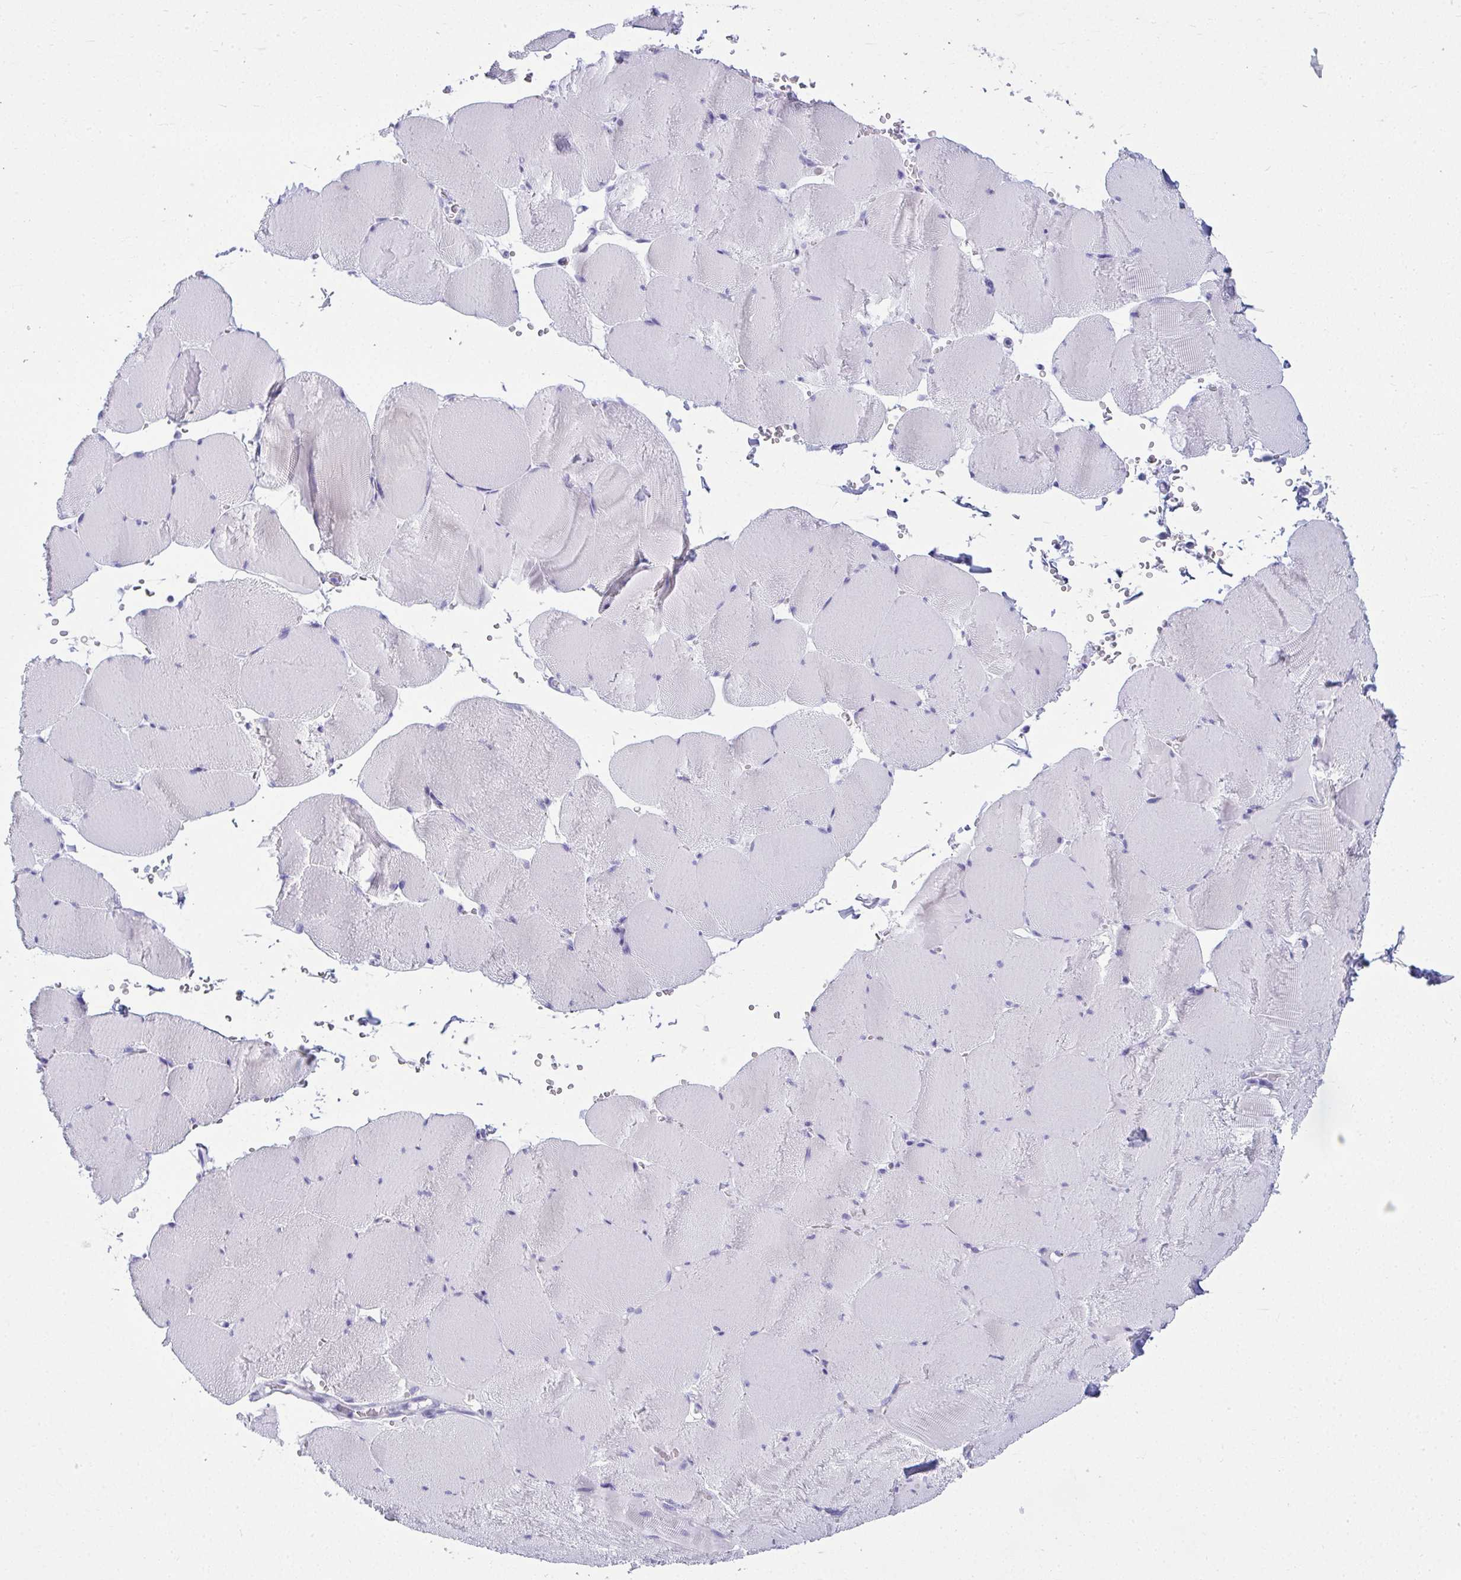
{"staining": {"intensity": "negative", "quantity": "none", "location": "none"}, "tissue": "skeletal muscle", "cell_type": "Myocytes", "image_type": "normal", "snomed": [{"axis": "morphology", "description": "Normal tissue, NOS"}, {"axis": "topography", "description": "Skeletal muscle"}, {"axis": "topography", "description": "Head-Neck"}], "caption": "This is an IHC histopathology image of benign human skeletal muscle. There is no expression in myocytes.", "gene": "CLGN", "patient": {"sex": "male", "age": 66}}